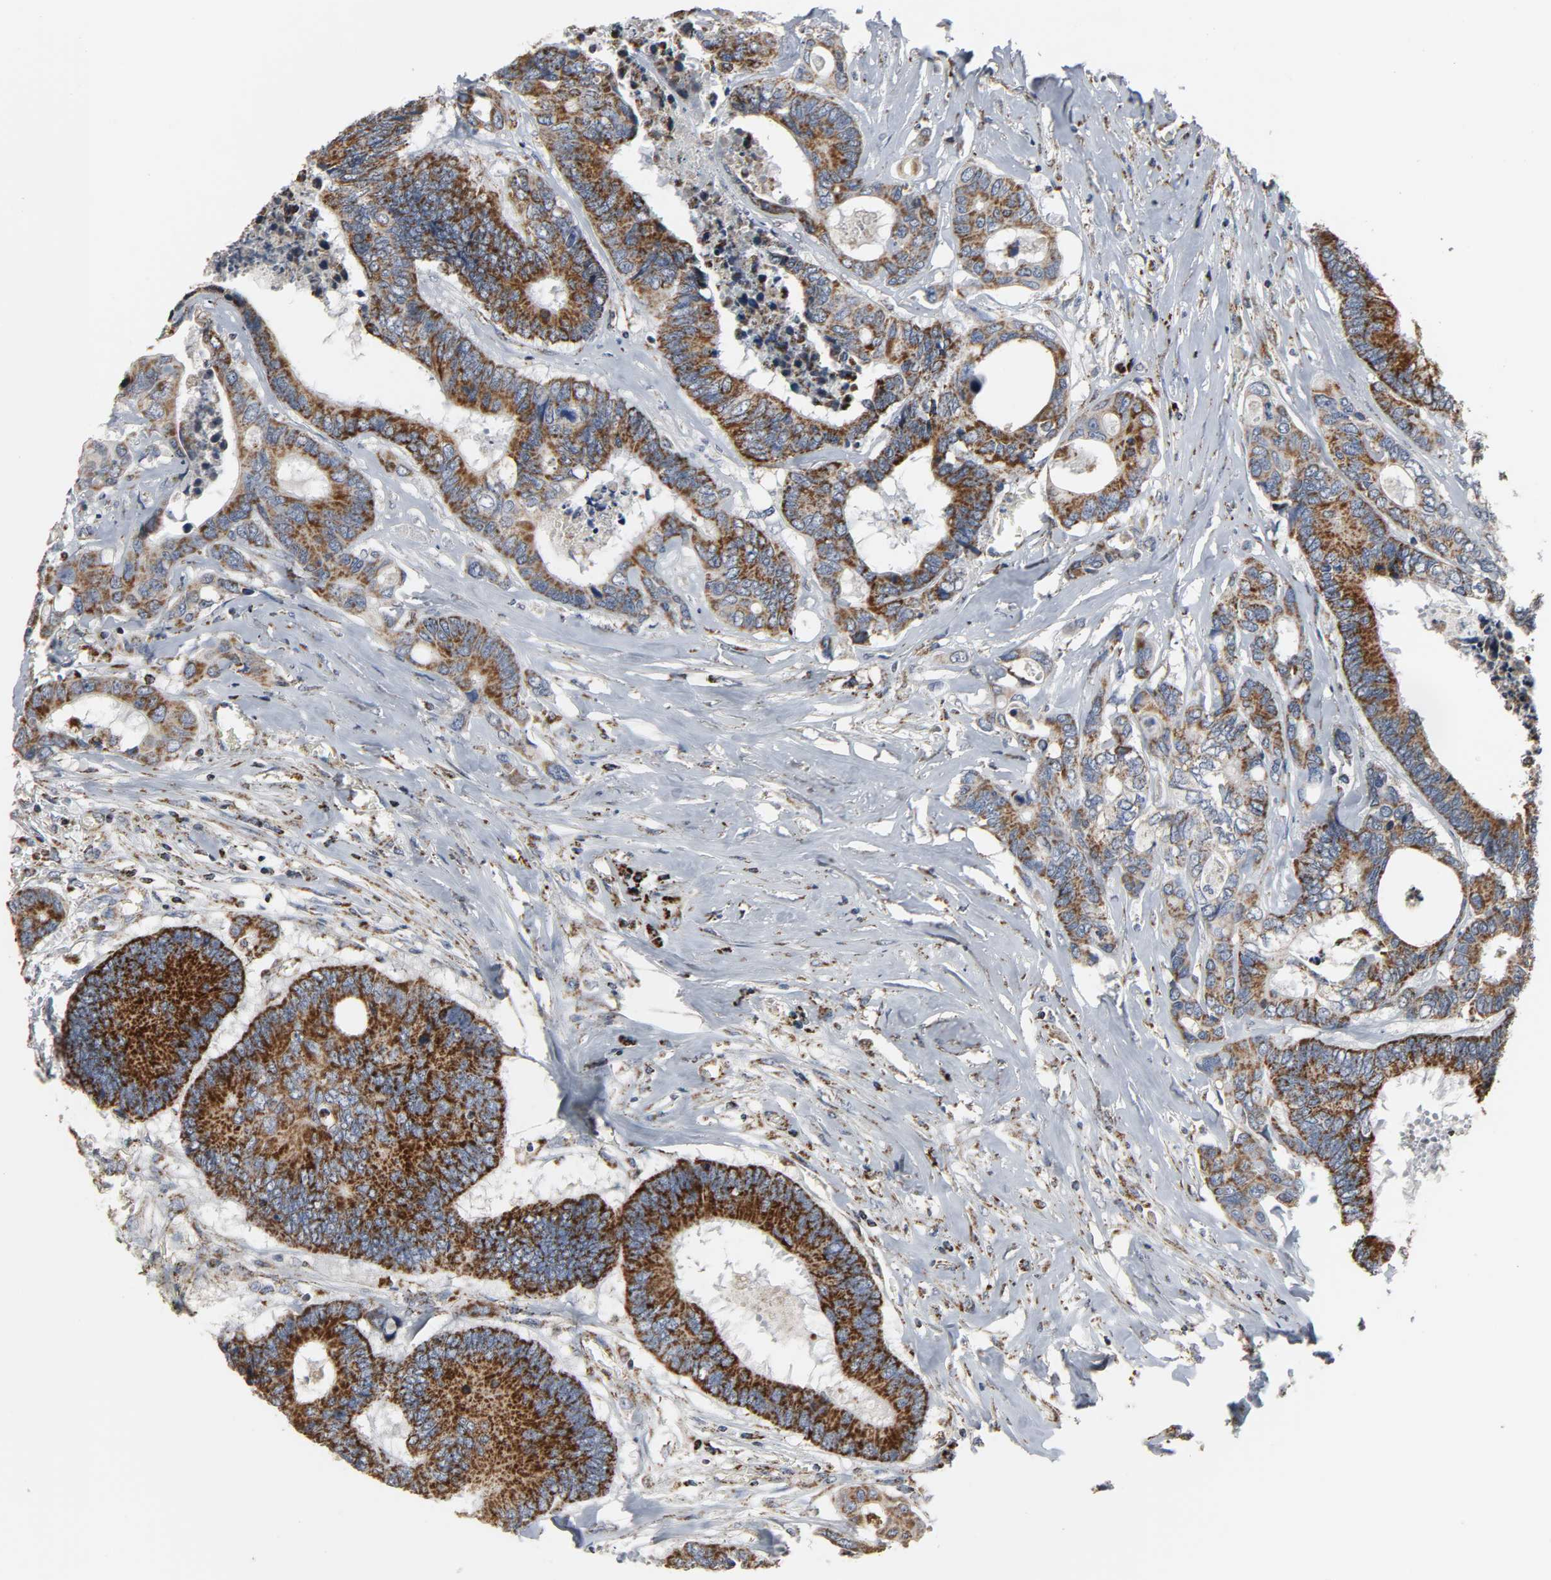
{"staining": {"intensity": "strong", "quantity": ">75%", "location": "cytoplasmic/membranous"}, "tissue": "colorectal cancer", "cell_type": "Tumor cells", "image_type": "cancer", "snomed": [{"axis": "morphology", "description": "Adenocarcinoma, NOS"}, {"axis": "topography", "description": "Rectum"}], "caption": "This image demonstrates IHC staining of human adenocarcinoma (colorectal), with high strong cytoplasmic/membranous expression in approximately >75% of tumor cells.", "gene": "ACAT1", "patient": {"sex": "male", "age": 55}}